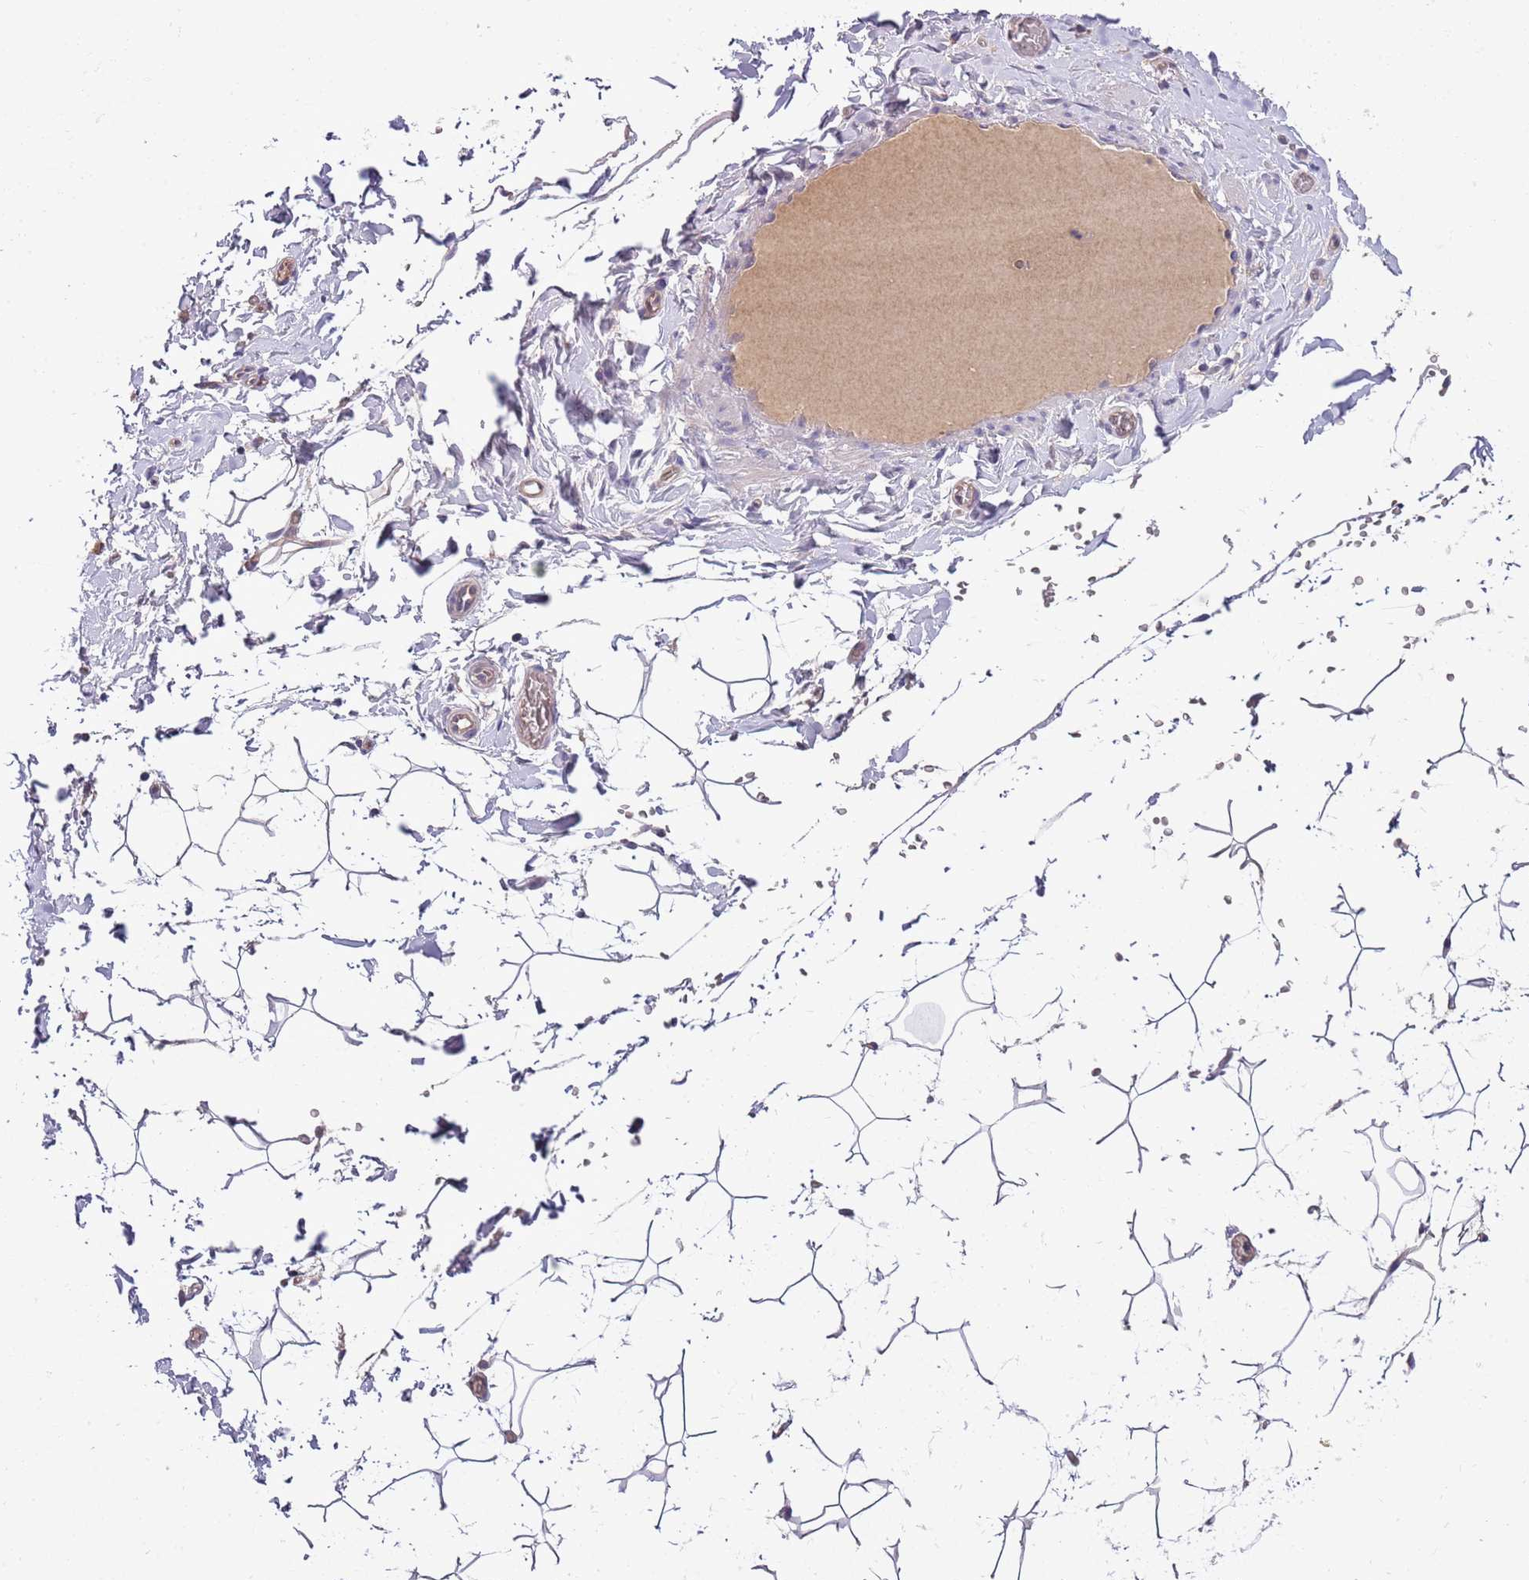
{"staining": {"intensity": "weak", "quantity": ">75%", "location": "cytoplasmic/membranous"}, "tissue": "adipose tissue", "cell_type": "Adipocytes", "image_type": "normal", "snomed": [{"axis": "morphology", "description": "Normal tissue, NOS"}, {"axis": "topography", "description": "Gallbladder"}, {"axis": "topography", "description": "Peripheral nerve tissue"}], "caption": "Adipocytes show low levels of weak cytoplasmic/membranous positivity in about >75% of cells in benign adipose tissue.", "gene": "HES3", "patient": {"sex": "male", "age": 38}}